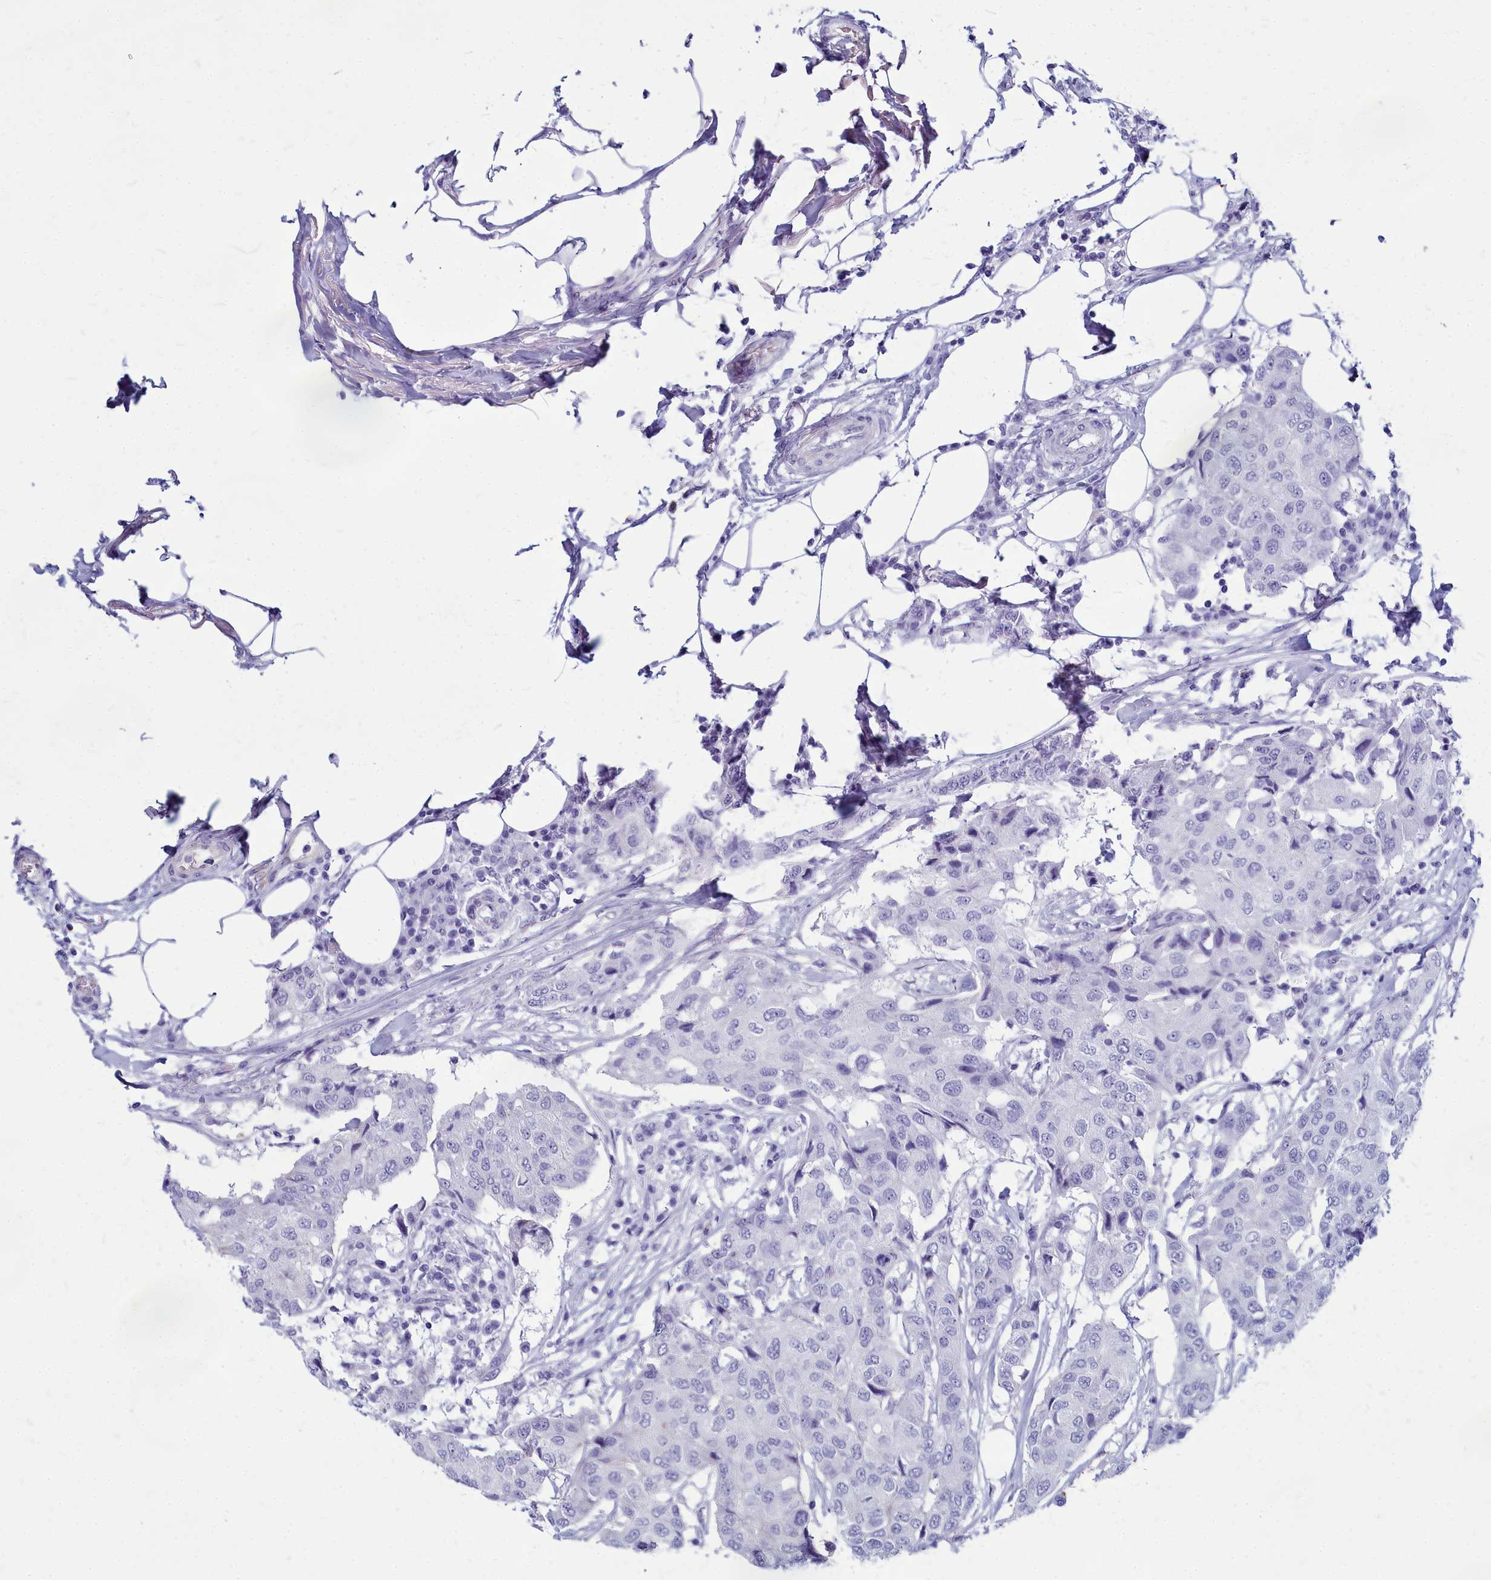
{"staining": {"intensity": "negative", "quantity": "none", "location": "none"}, "tissue": "breast cancer", "cell_type": "Tumor cells", "image_type": "cancer", "snomed": [{"axis": "morphology", "description": "Duct carcinoma"}, {"axis": "topography", "description": "Breast"}], "caption": "DAB immunohistochemical staining of breast cancer (intraductal carcinoma) exhibits no significant positivity in tumor cells.", "gene": "TTC5", "patient": {"sex": "female", "age": 80}}